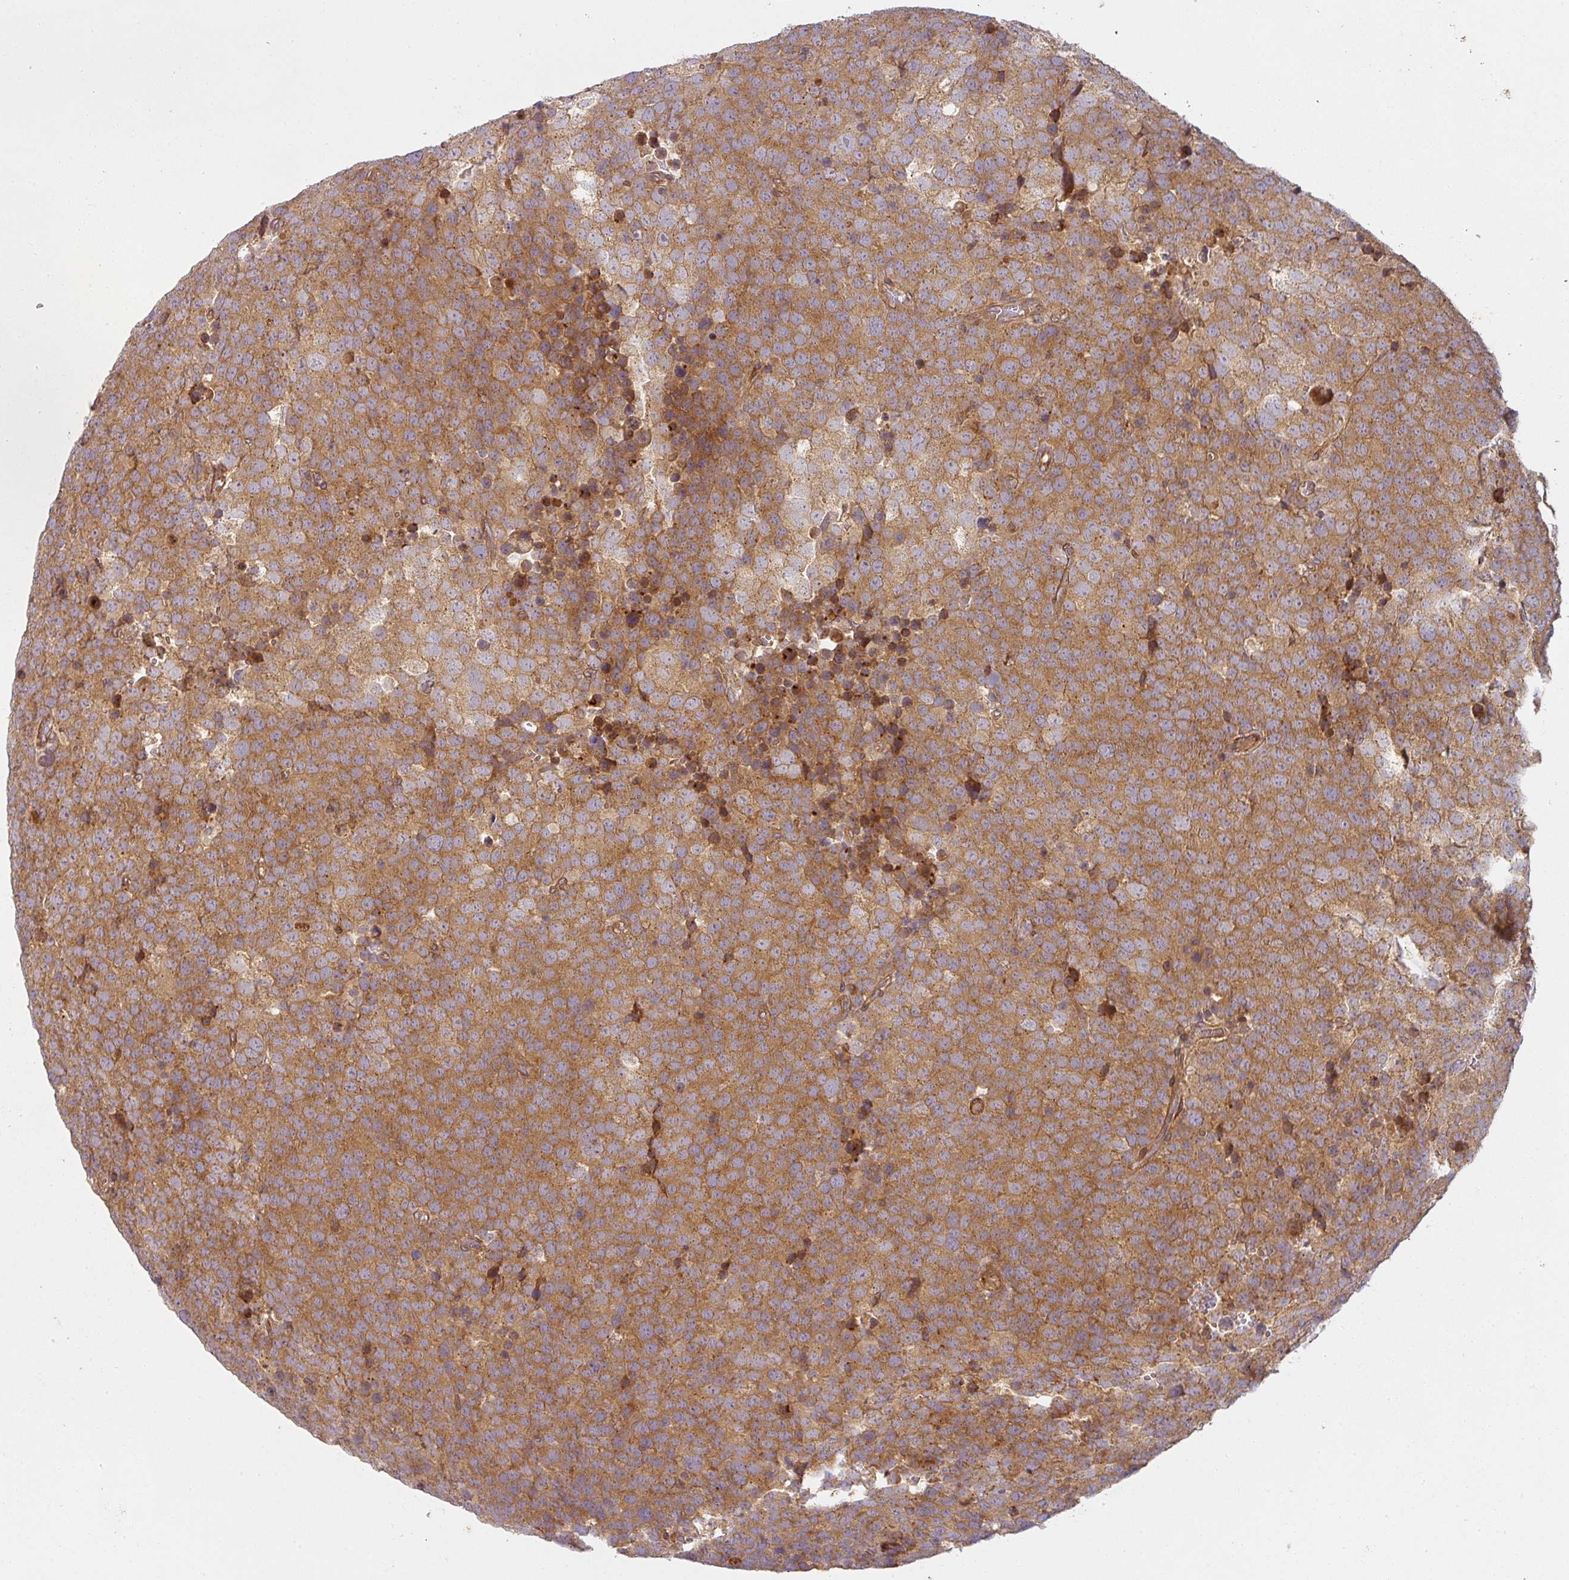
{"staining": {"intensity": "moderate", "quantity": ">75%", "location": "cytoplasmic/membranous"}, "tissue": "testis cancer", "cell_type": "Tumor cells", "image_type": "cancer", "snomed": [{"axis": "morphology", "description": "Seminoma, NOS"}, {"axis": "topography", "description": "Testis"}], "caption": "Immunohistochemistry staining of testis cancer (seminoma), which exhibits medium levels of moderate cytoplasmic/membranous expression in about >75% of tumor cells indicating moderate cytoplasmic/membranous protein staining. The staining was performed using DAB (brown) for protein detection and nuclei were counterstained in hematoxylin (blue).", "gene": "CNOT1", "patient": {"sex": "male", "age": 71}}